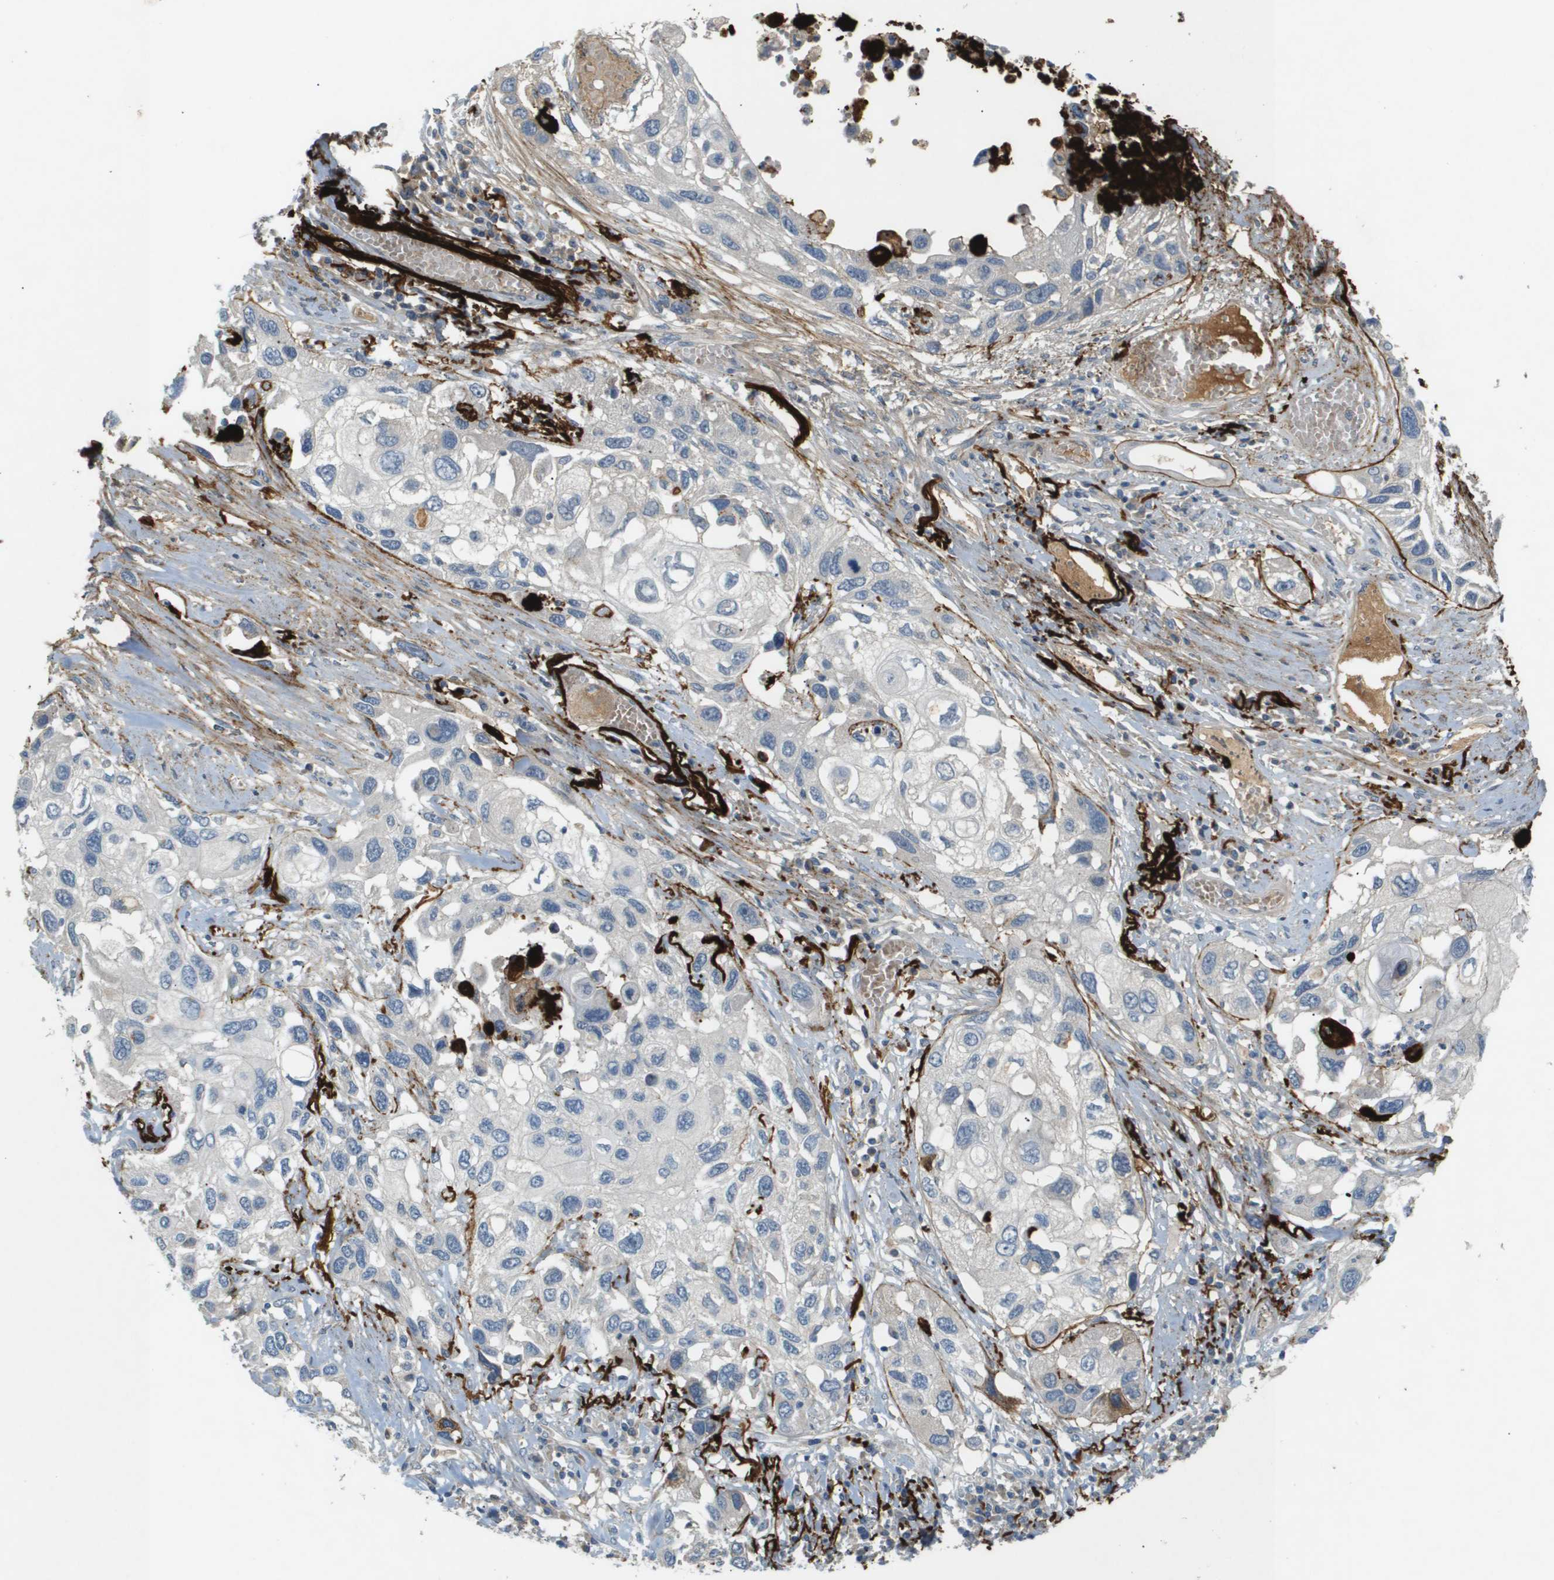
{"staining": {"intensity": "negative", "quantity": "none", "location": "none"}, "tissue": "lung cancer", "cell_type": "Tumor cells", "image_type": "cancer", "snomed": [{"axis": "morphology", "description": "Squamous cell carcinoma, NOS"}, {"axis": "topography", "description": "Lung"}], "caption": "There is no significant expression in tumor cells of lung squamous cell carcinoma. Nuclei are stained in blue.", "gene": "VTN", "patient": {"sex": "male", "age": 71}}